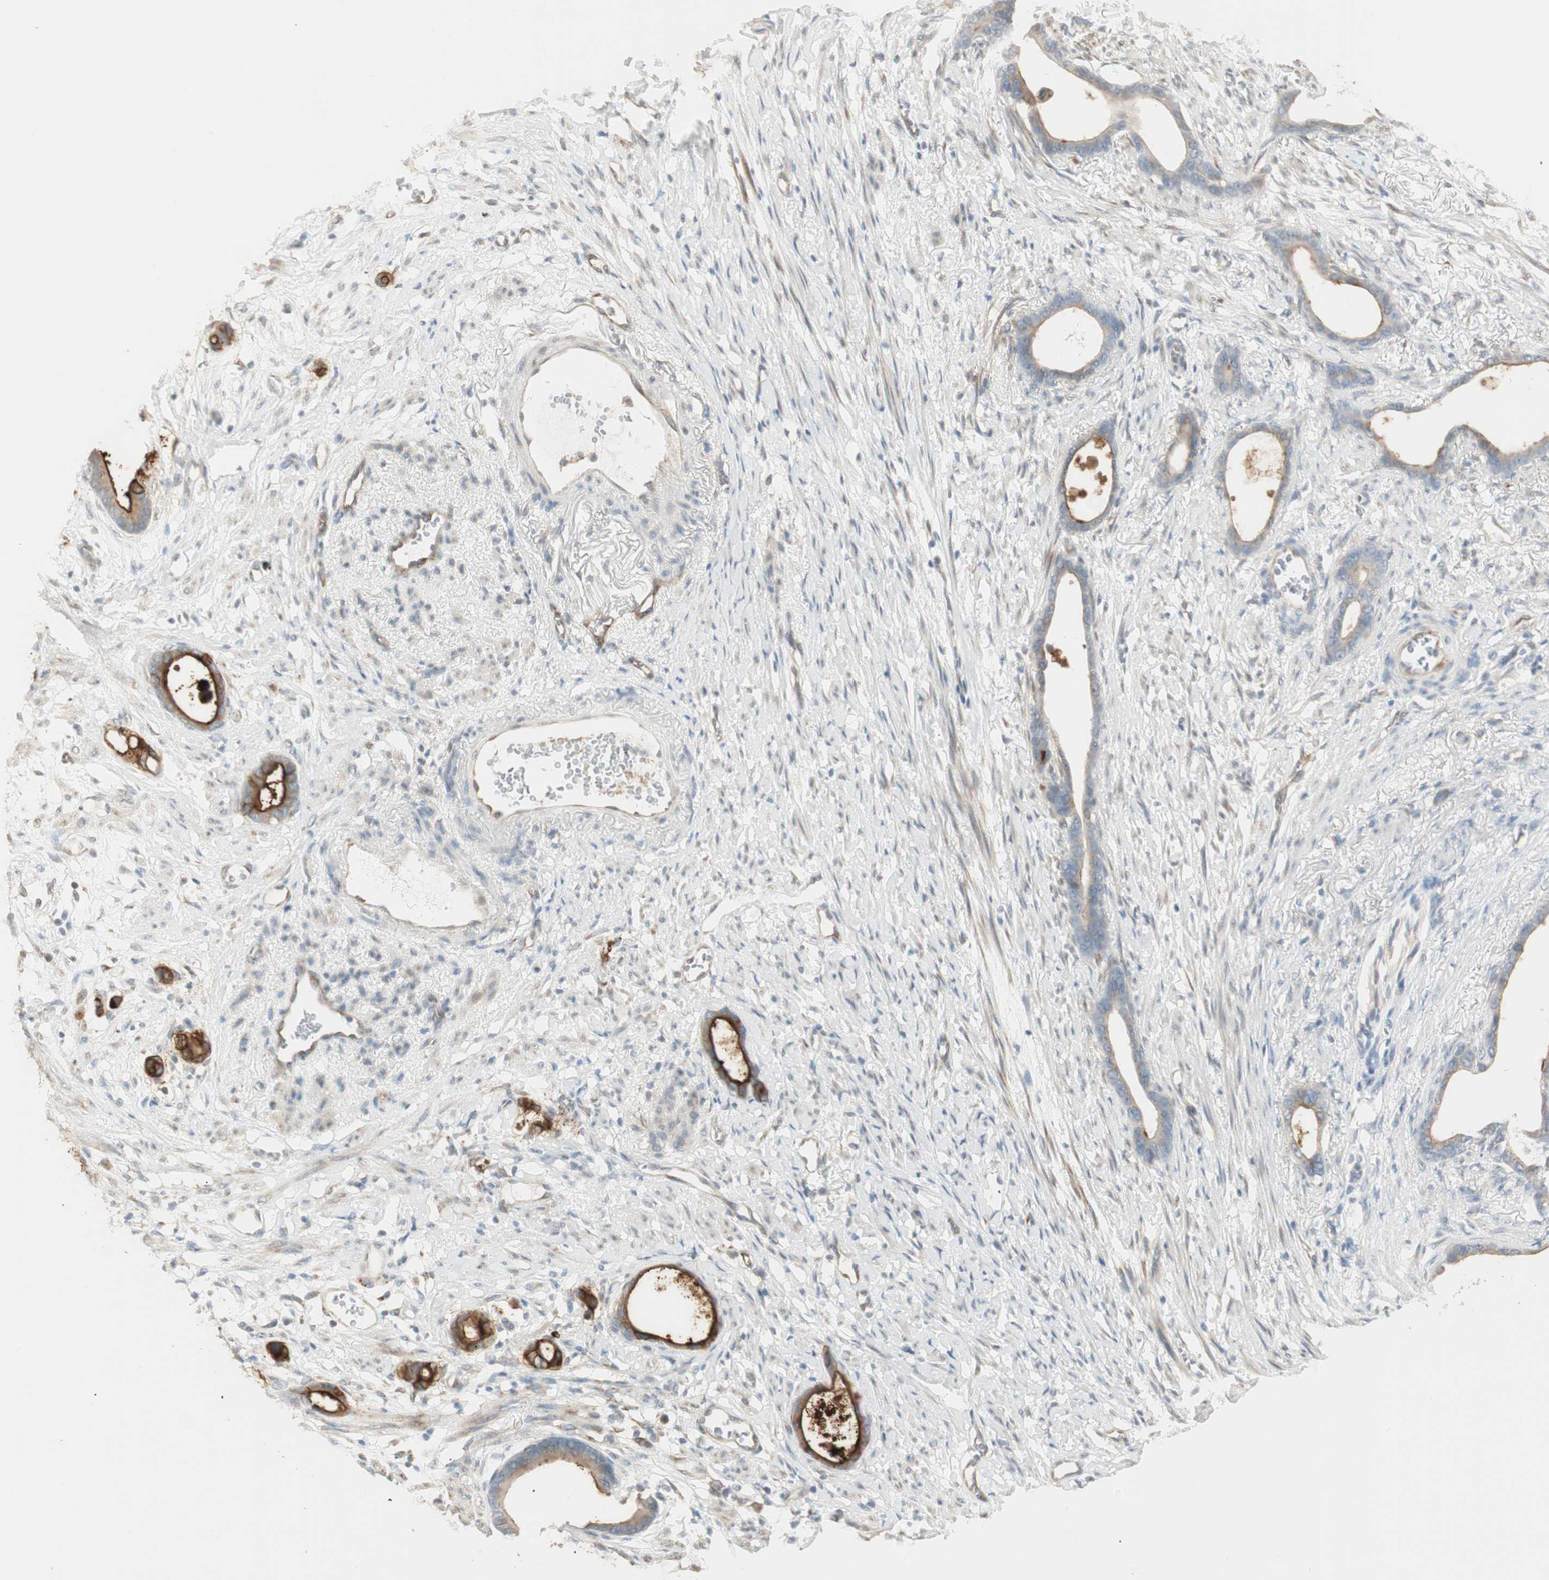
{"staining": {"intensity": "strong", "quantity": ">75%", "location": "cytoplasmic/membranous"}, "tissue": "stomach cancer", "cell_type": "Tumor cells", "image_type": "cancer", "snomed": [{"axis": "morphology", "description": "Adenocarcinoma, NOS"}, {"axis": "topography", "description": "Stomach"}], "caption": "Immunohistochemistry micrograph of human stomach adenocarcinoma stained for a protein (brown), which reveals high levels of strong cytoplasmic/membranous expression in approximately >75% of tumor cells.", "gene": "TASOR", "patient": {"sex": "female", "age": 75}}